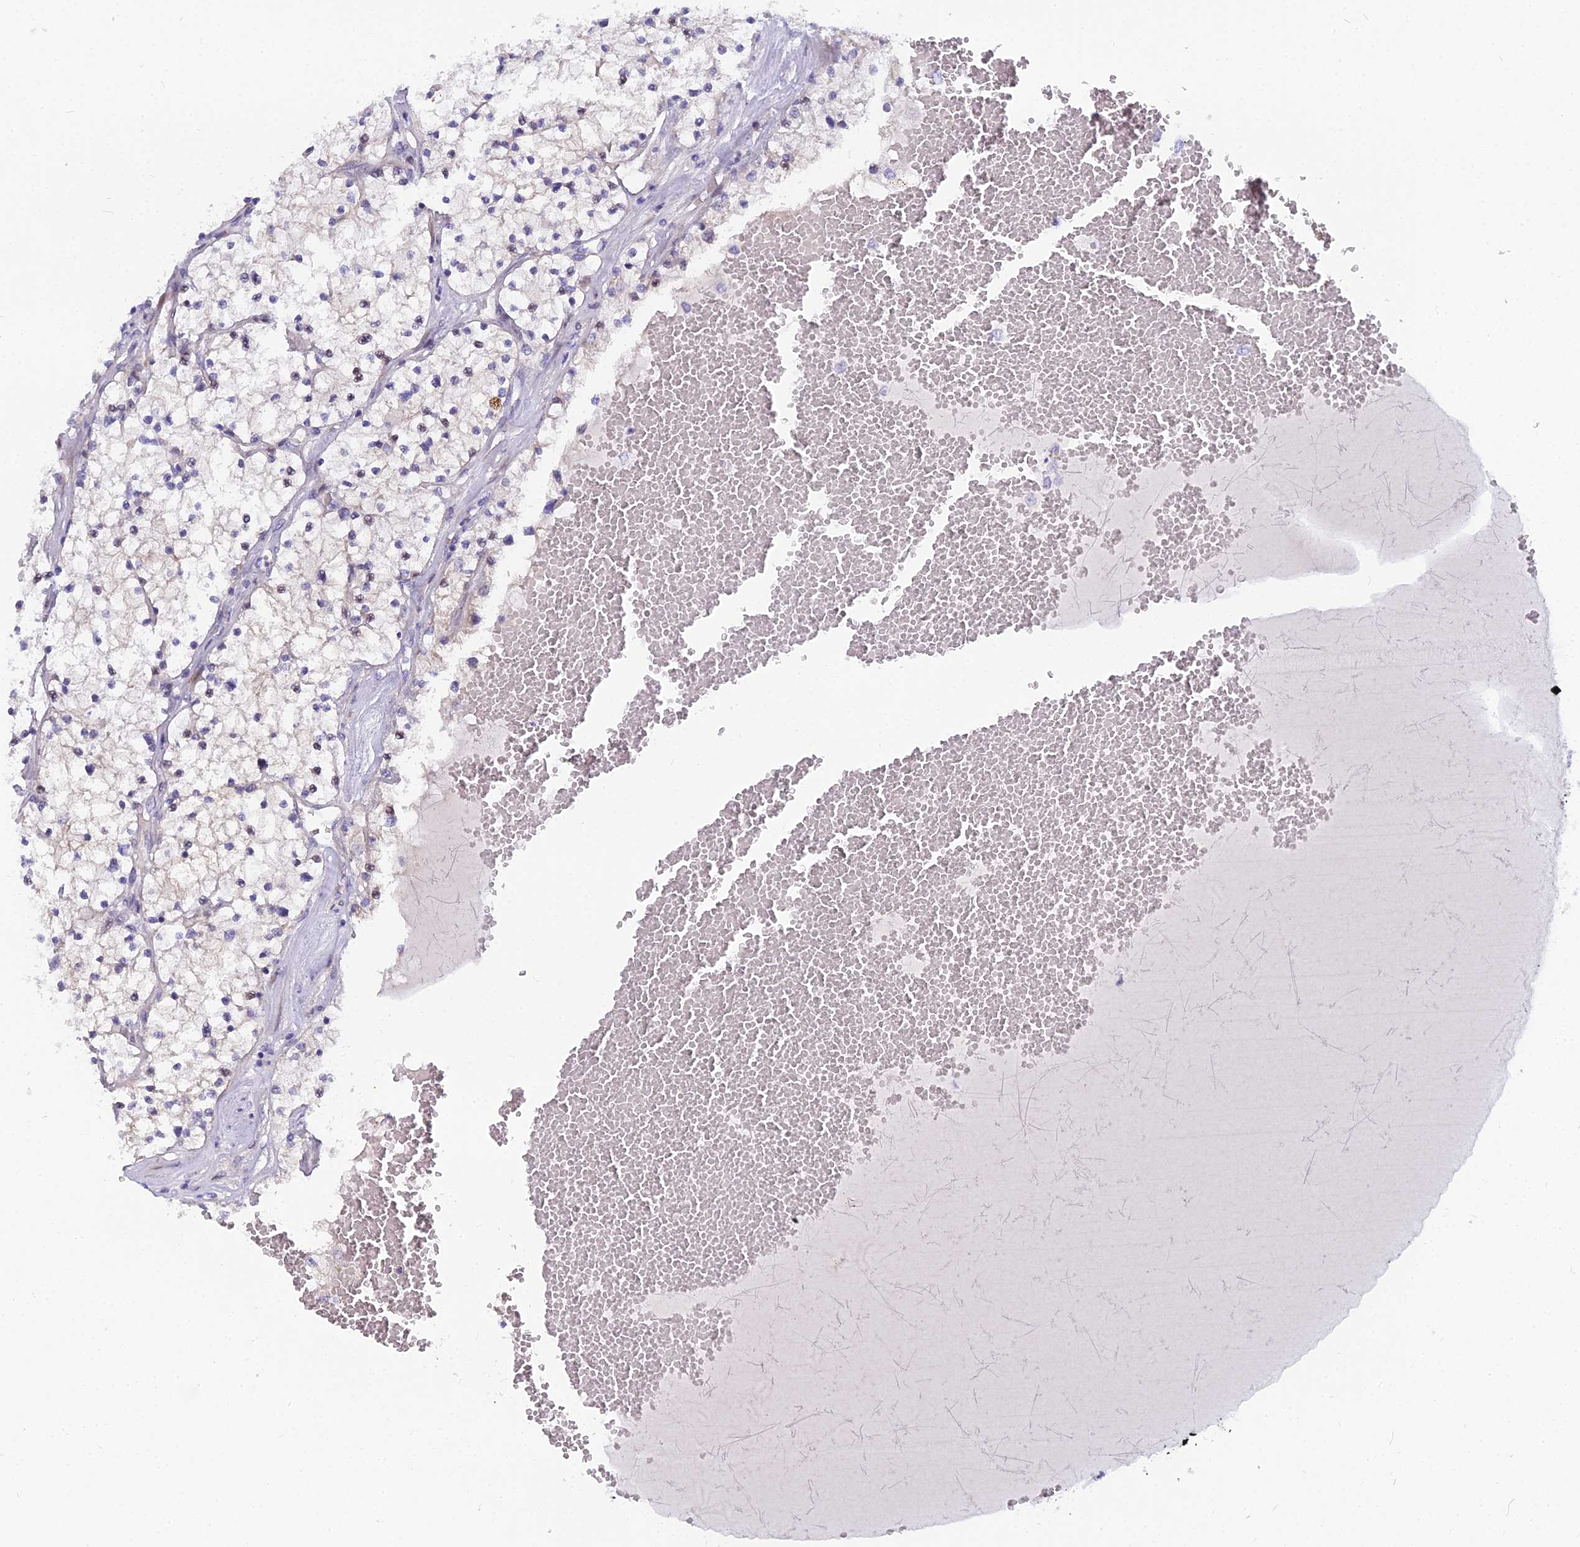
{"staining": {"intensity": "negative", "quantity": "none", "location": "none"}, "tissue": "renal cancer", "cell_type": "Tumor cells", "image_type": "cancer", "snomed": [{"axis": "morphology", "description": "Normal tissue, NOS"}, {"axis": "morphology", "description": "Adenocarcinoma, NOS"}, {"axis": "topography", "description": "Kidney"}], "caption": "High magnification brightfield microscopy of renal cancer (adenocarcinoma) stained with DAB (3,3'-diaminobenzidine) (brown) and counterstained with hematoxylin (blue): tumor cells show no significant expression.", "gene": "NUSAP1", "patient": {"sex": "male", "age": 68}}